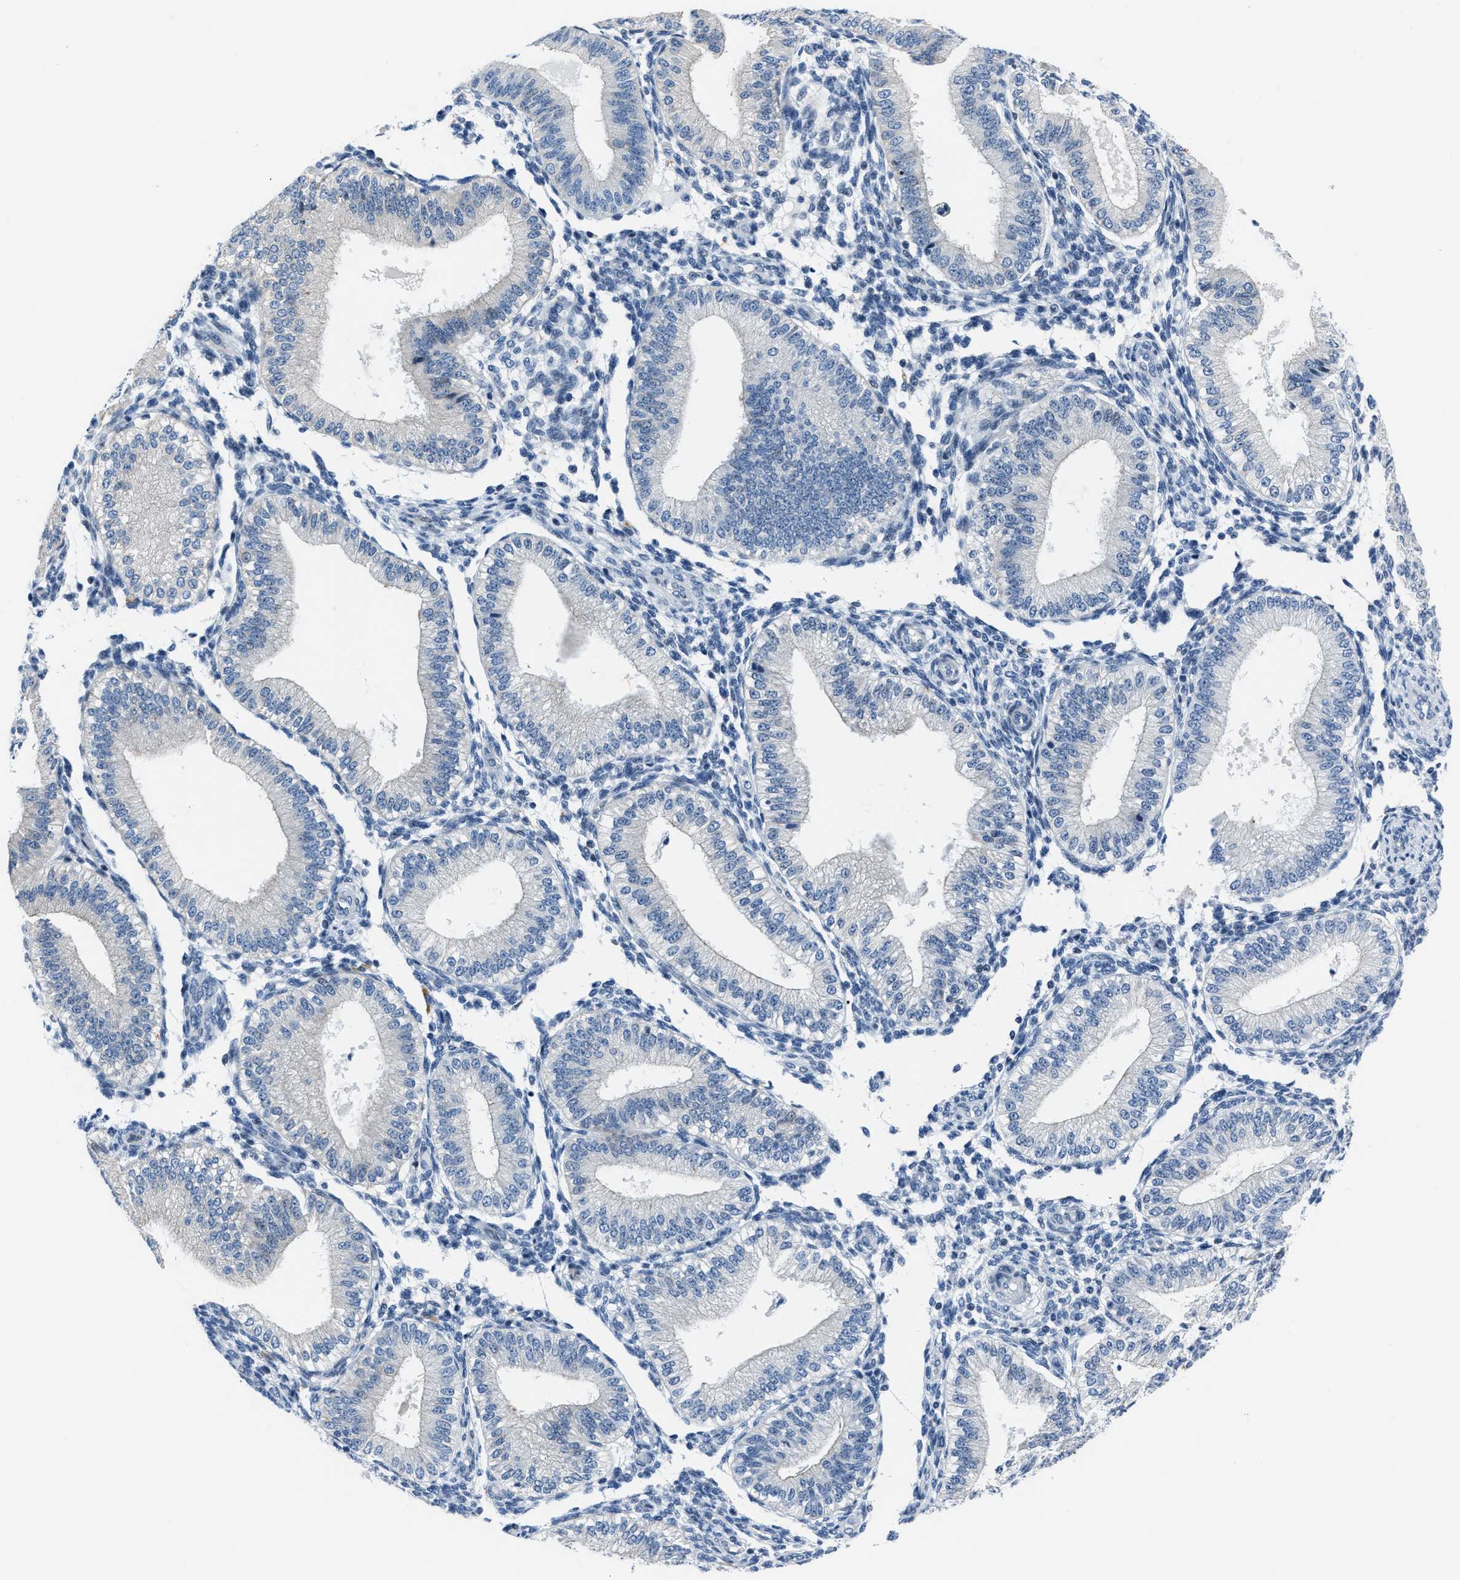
{"staining": {"intensity": "negative", "quantity": "none", "location": "none"}, "tissue": "endometrium", "cell_type": "Cells in endometrial stroma", "image_type": "normal", "snomed": [{"axis": "morphology", "description": "Normal tissue, NOS"}, {"axis": "topography", "description": "Endometrium"}], "caption": "The image displays no staining of cells in endometrial stroma in normal endometrium.", "gene": "ASZ1", "patient": {"sex": "female", "age": 39}}